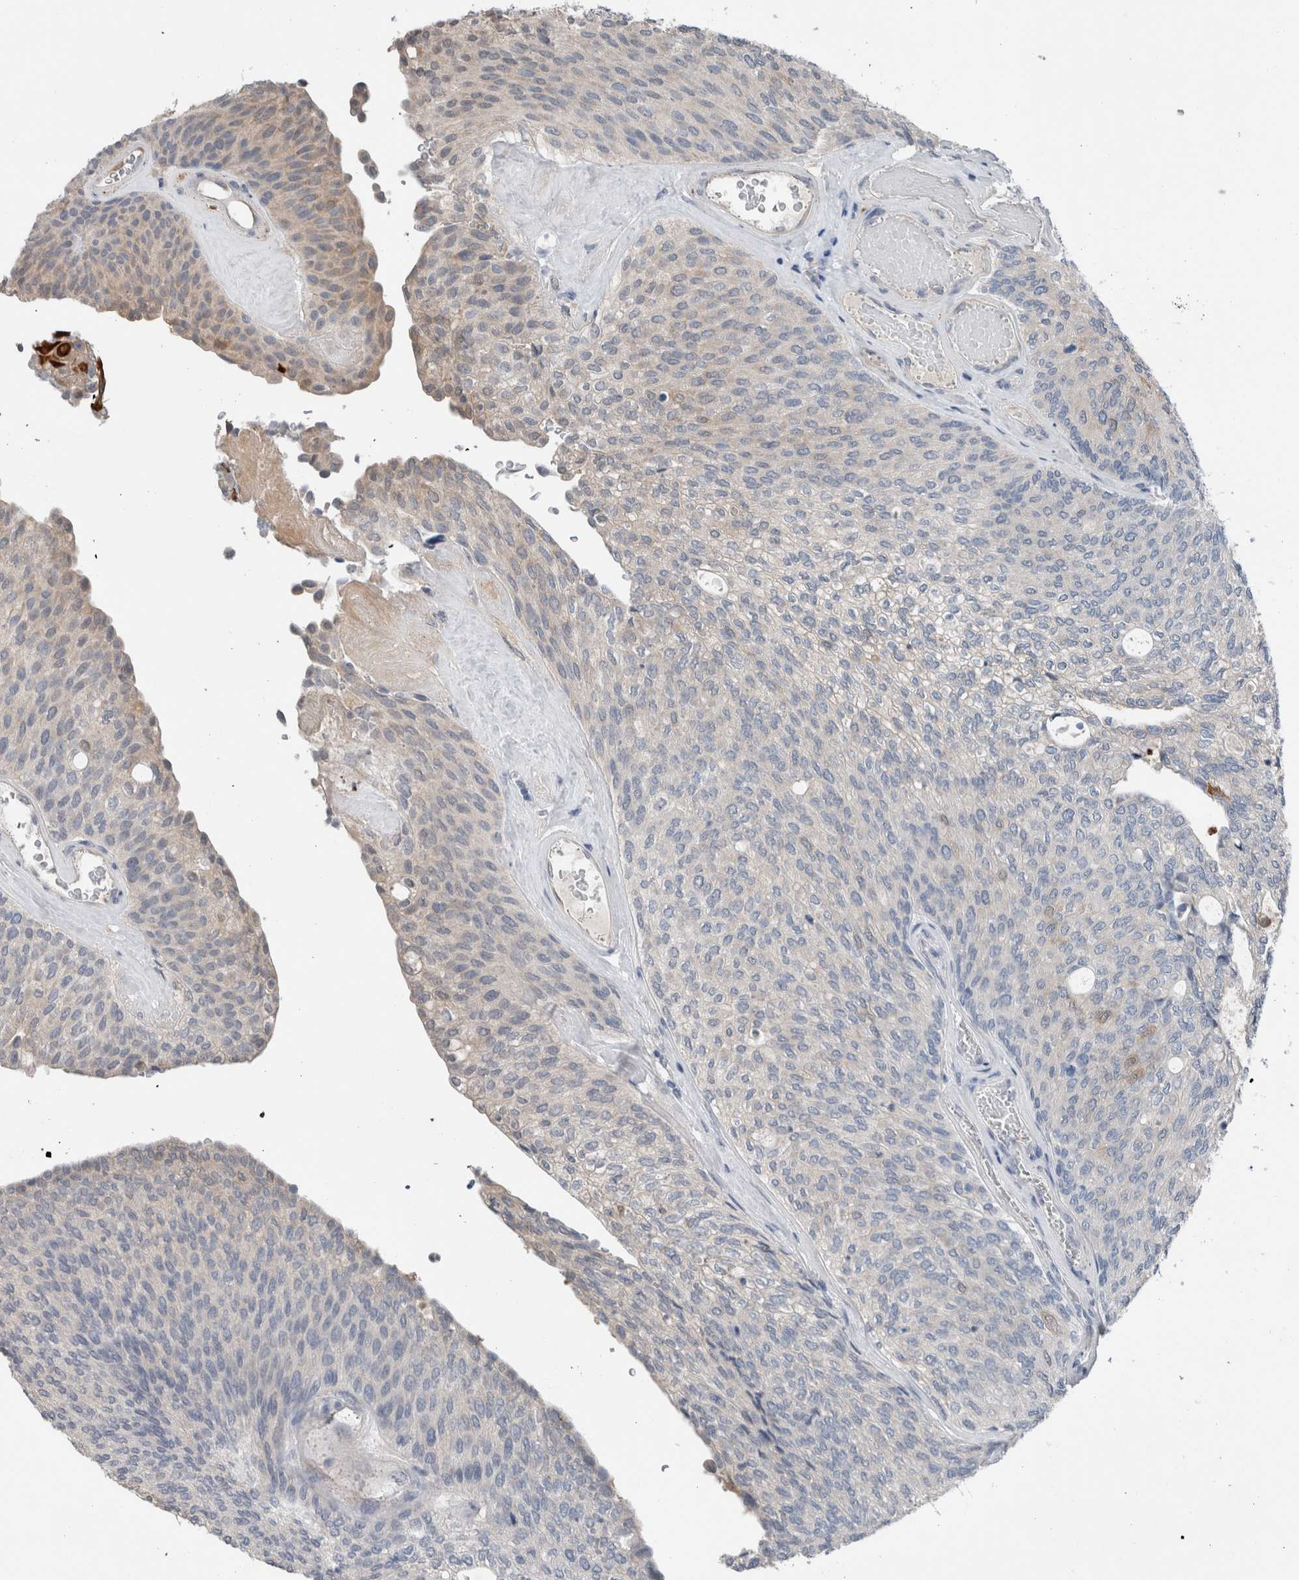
{"staining": {"intensity": "weak", "quantity": "<25%", "location": "cytoplasmic/membranous"}, "tissue": "urothelial cancer", "cell_type": "Tumor cells", "image_type": "cancer", "snomed": [{"axis": "morphology", "description": "Urothelial carcinoma, Low grade"}, {"axis": "topography", "description": "Urinary bladder"}], "caption": "A high-resolution photomicrograph shows IHC staining of urothelial cancer, which reveals no significant expression in tumor cells. (DAB immunohistochemistry visualized using brightfield microscopy, high magnification).", "gene": "CRNN", "patient": {"sex": "female", "age": 79}}